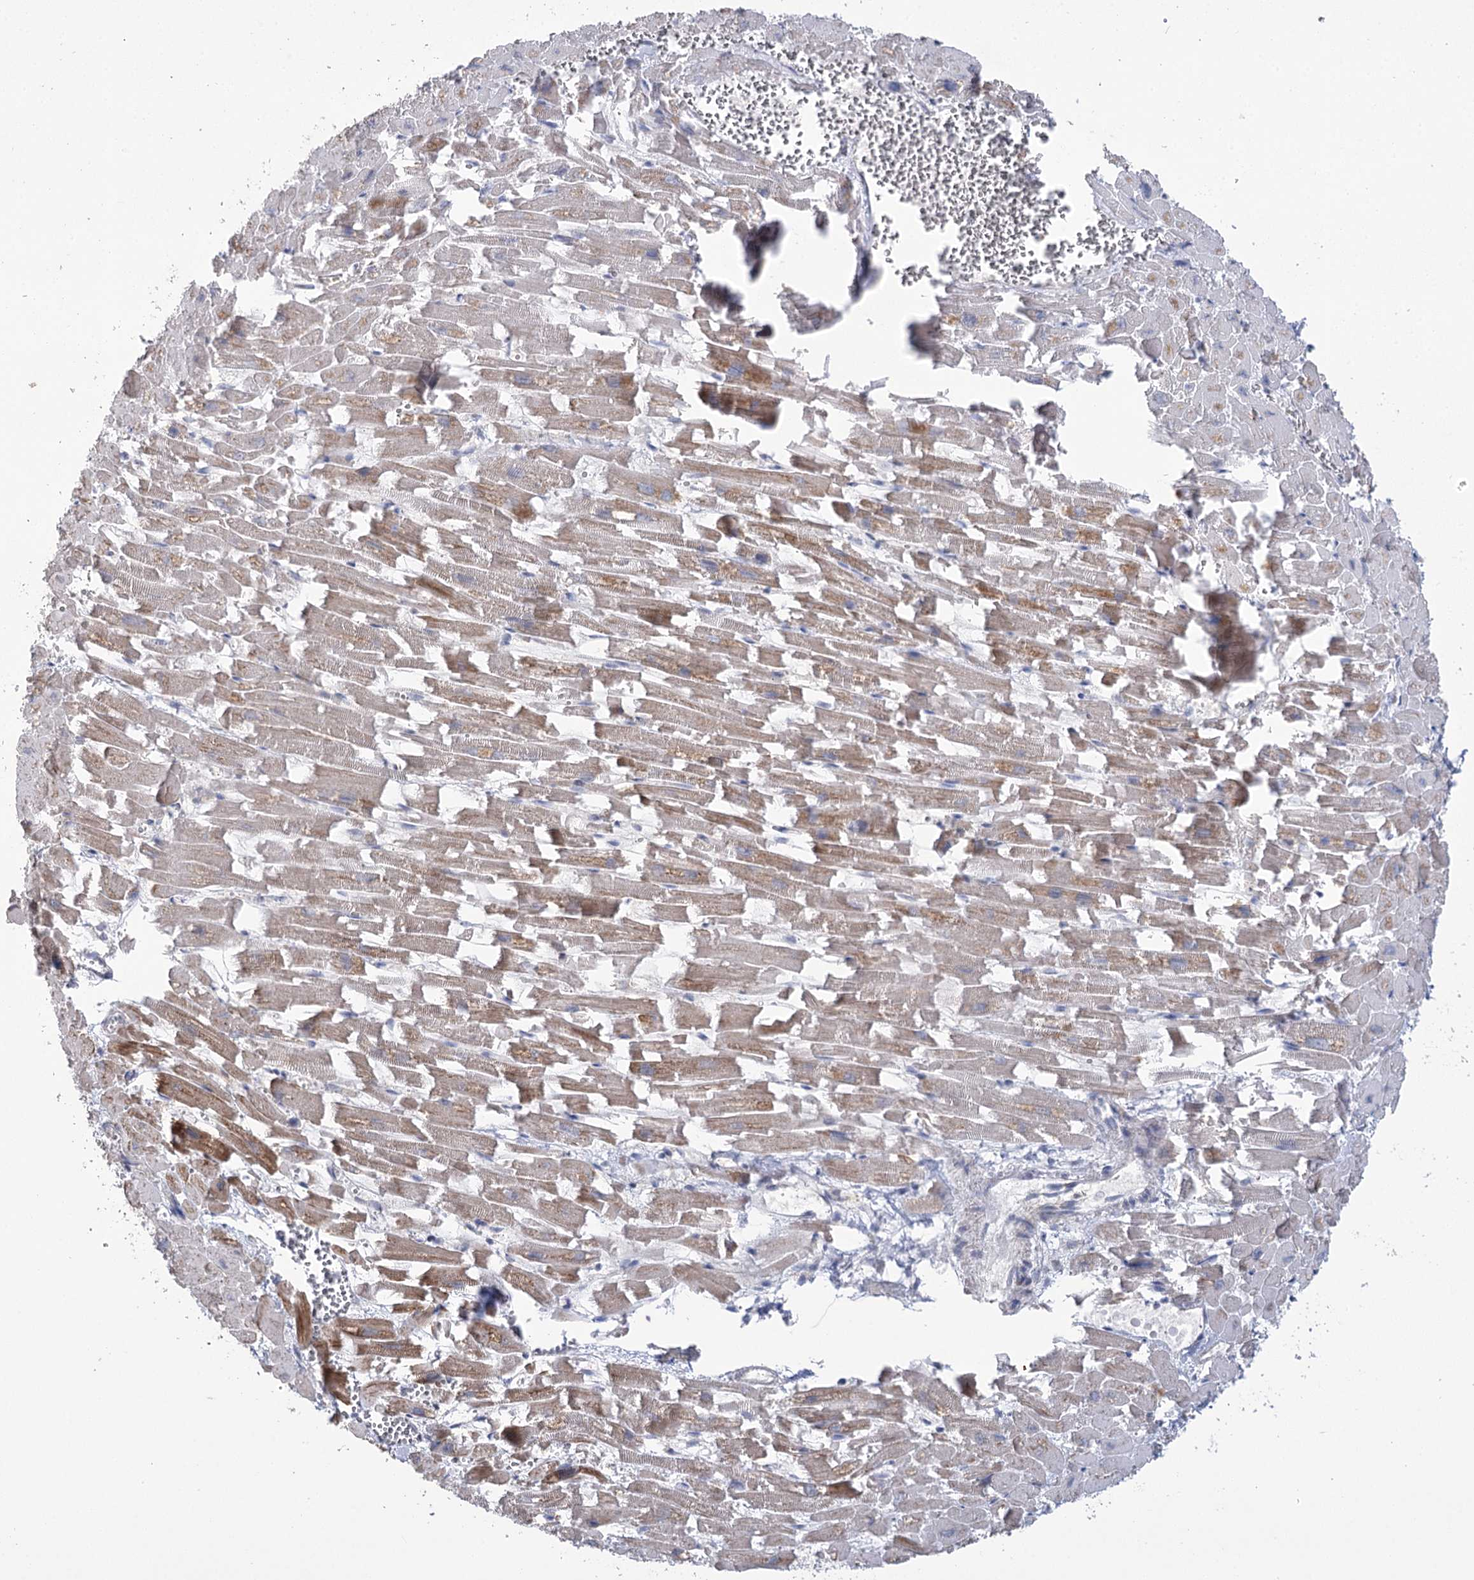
{"staining": {"intensity": "weak", "quantity": "25%-75%", "location": "cytoplasmic/membranous"}, "tissue": "heart muscle", "cell_type": "Cardiomyocytes", "image_type": "normal", "snomed": [{"axis": "morphology", "description": "Normal tissue, NOS"}, {"axis": "topography", "description": "Heart"}], "caption": "Protein staining by immunohistochemistry (IHC) demonstrates weak cytoplasmic/membranous staining in approximately 25%-75% of cardiomyocytes in unremarkable heart muscle. The protein is shown in brown color, while the nuclei are stained blue.", "gene": "PHYHIPL", "patient": {"sex": "female", "age": 64}}